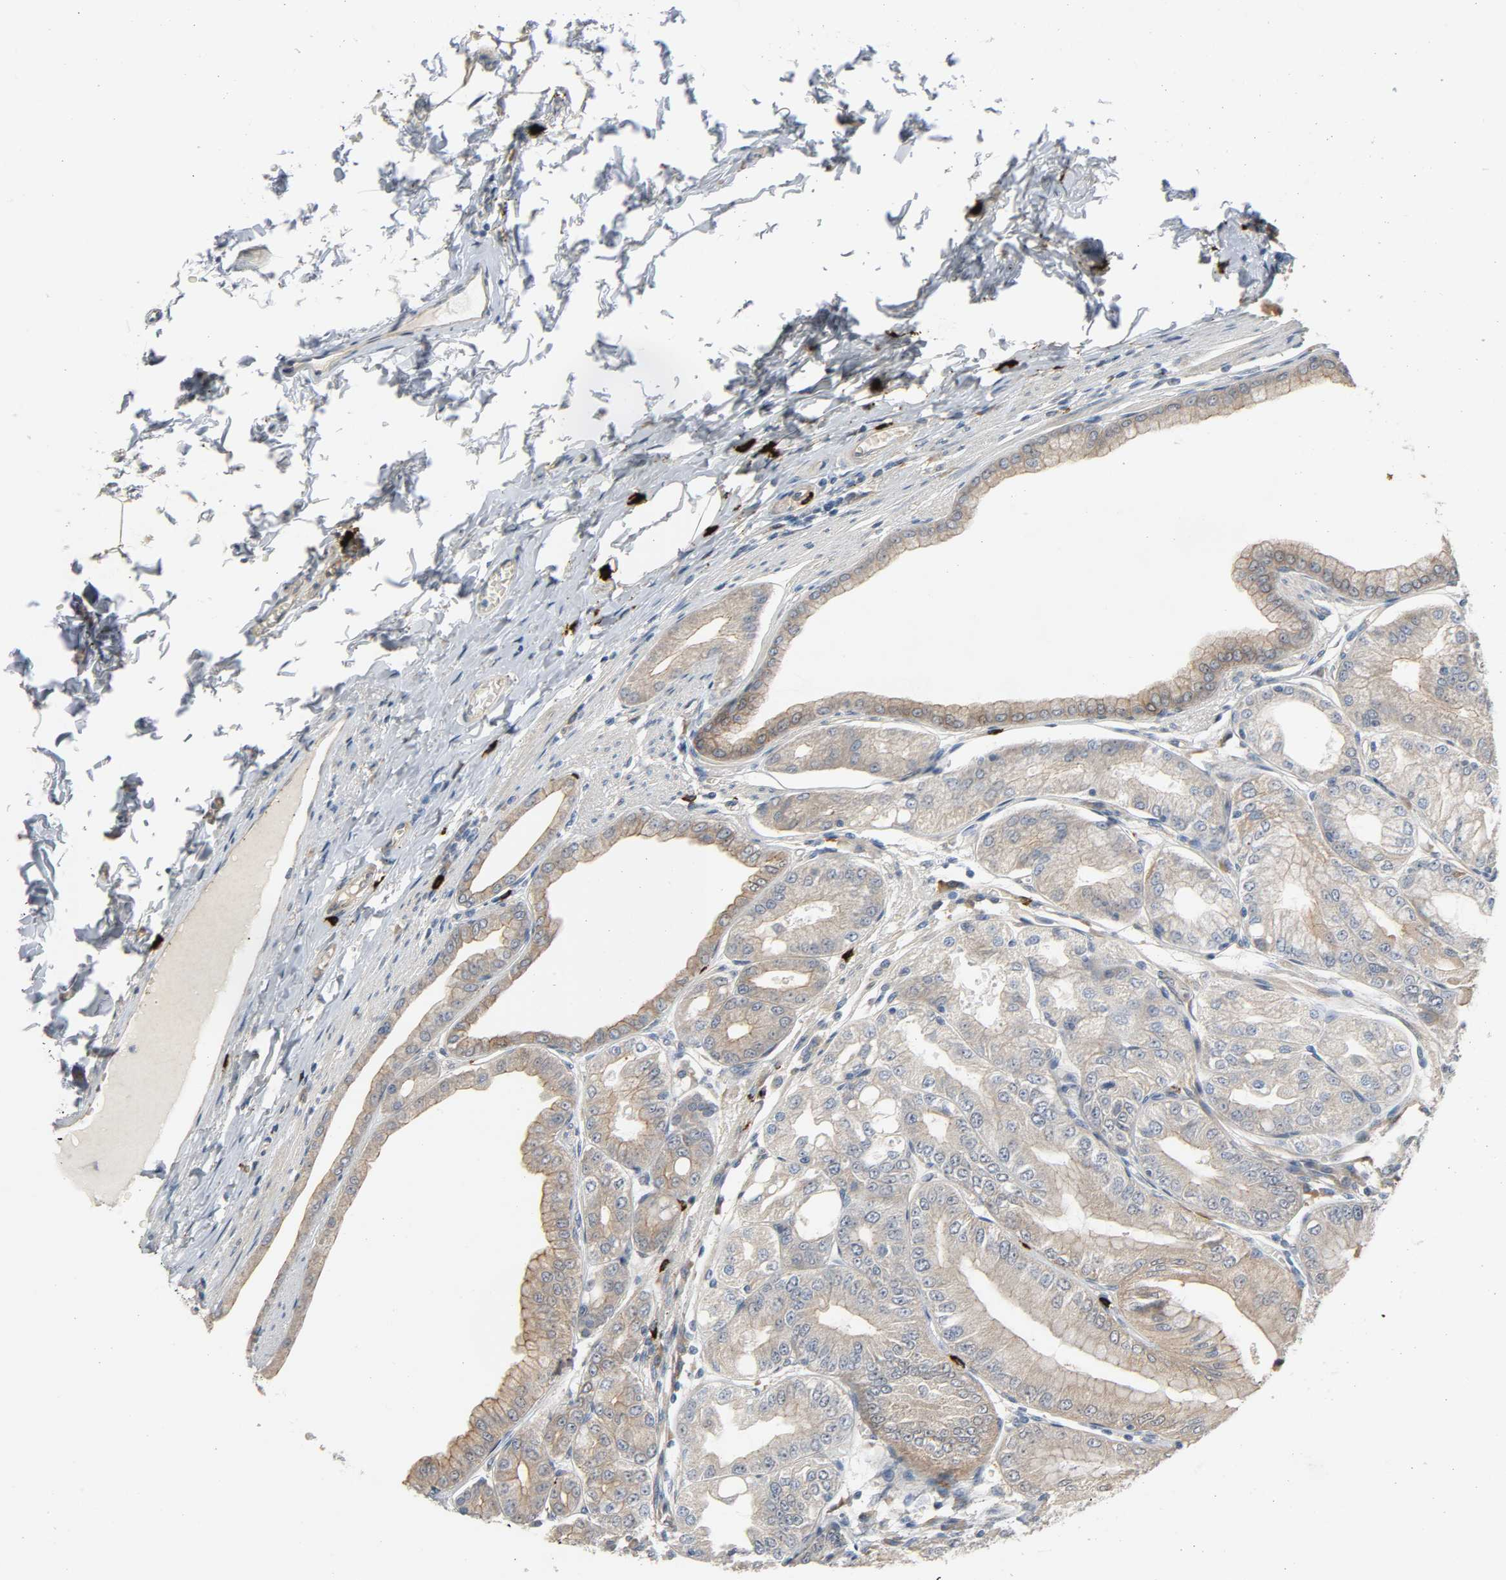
{"staining": {"intensity": "moderate", "quantity": ">75%", "location": "cytoplasmic/membranous"}, "tissue": "stomach", "cell_type": "Glandular cells", "image_type": "normal", "snomed": [{"axis": "morphology", "description": "Normal tissue, NOS"}, {"axis": "topography", "description": "Stomach, lower"}], "caption": "A photomicrograph of human stomach stained for a protein demonstrates moderate cytoplasmic/membranous brown staining in glandular cells. (Brightfield microscopy of DAB IHC at high magnification).", "gene": "LIMCH1", "patient": {"sex": "male", "age": 71}}